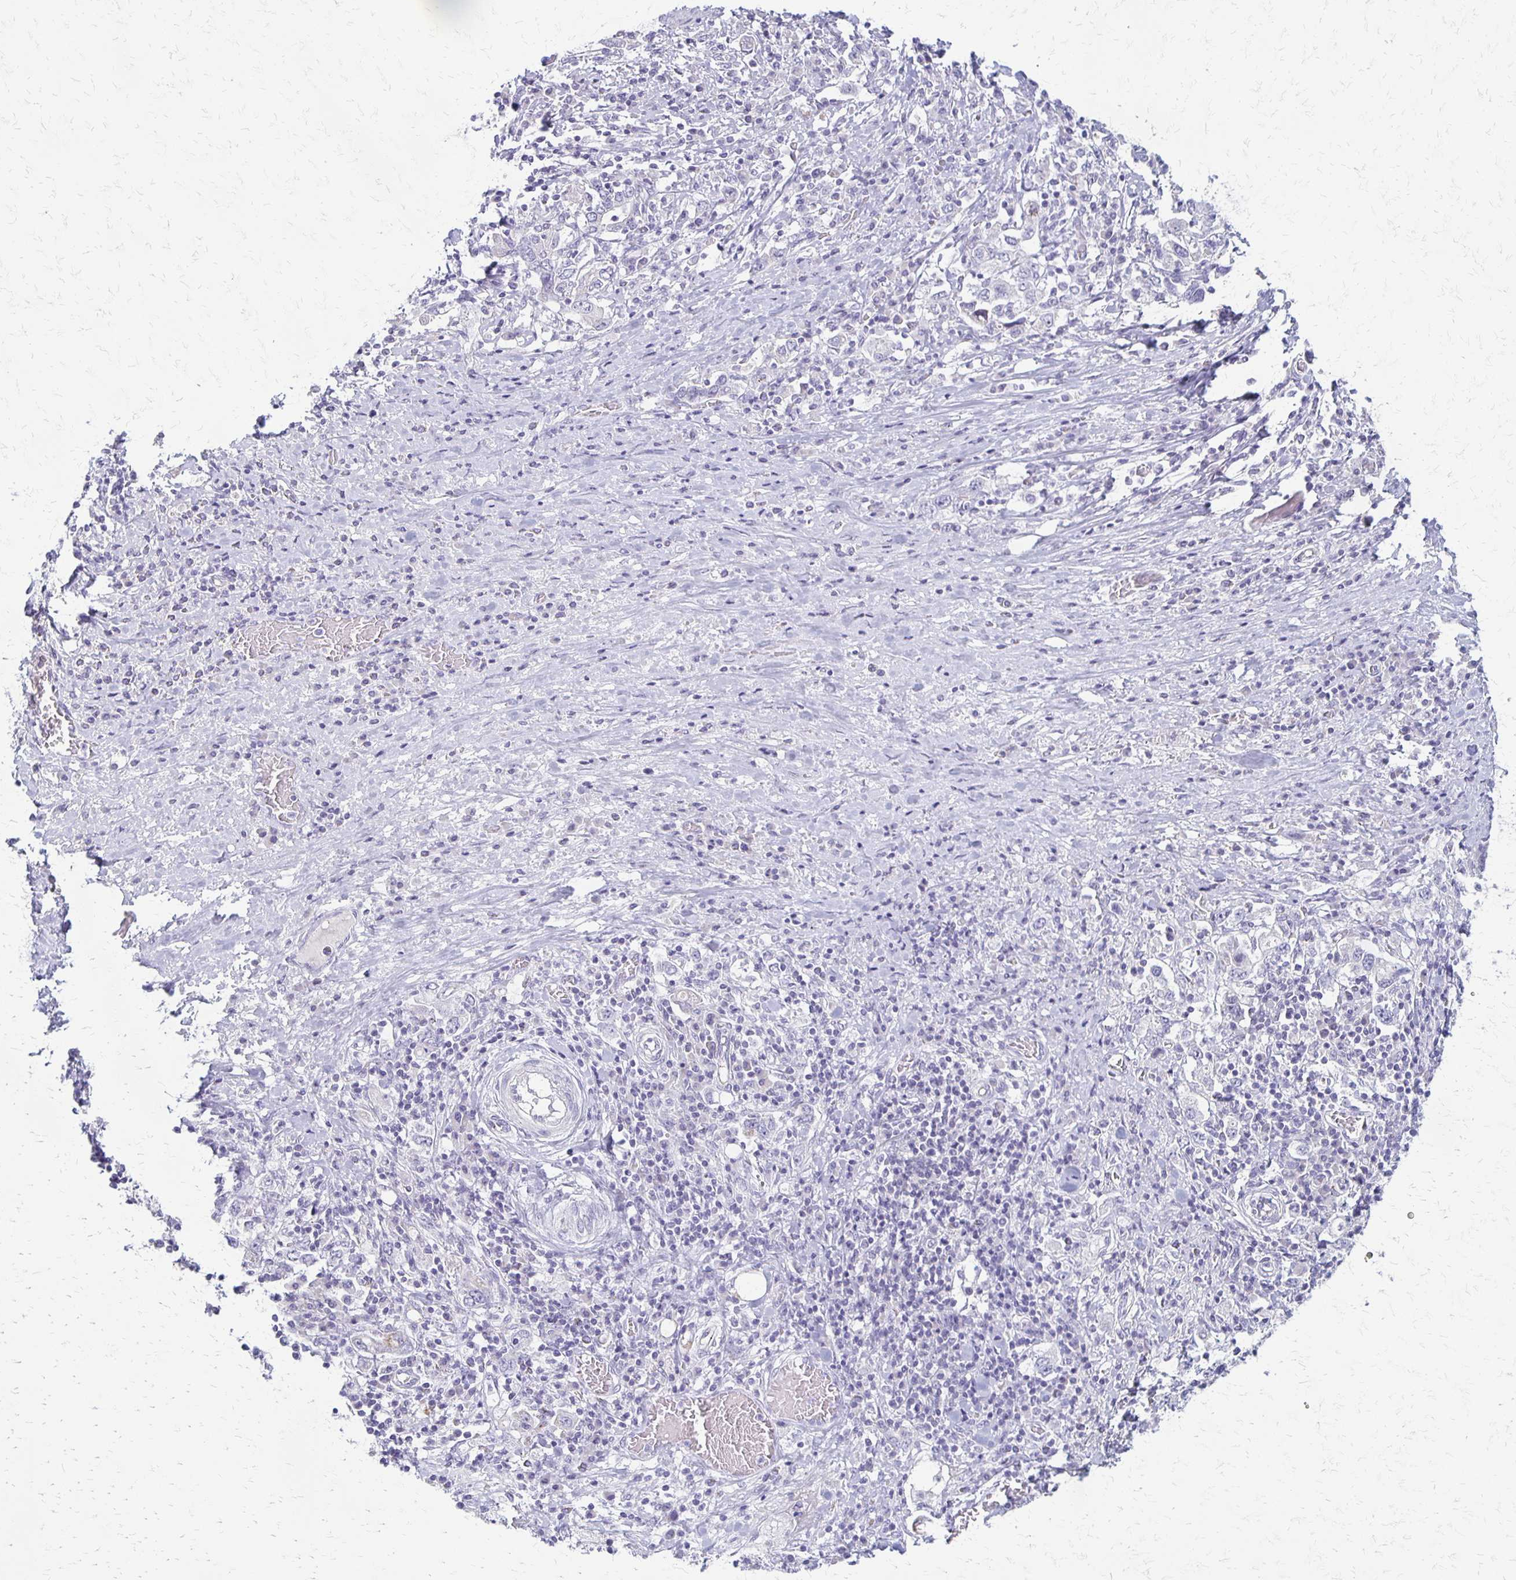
{"staining": {"intensity": "negative", "quantity": "none", "location": "none"}, "tissue": "stomach cancer", "cell_type": "Tumor cells", "image_type": "cancer", "snomed": [{"axis": "morphology", "description": "Adenocarcinoma, NOS"}, {"axis": "topography", "description": "Stomach, upper"}, {"axis": "topography", "description": "Stomach"}], "caption": "DAB immunohistochemical staining of adenocarcinoma (stomach) reveals no significant staining in tumor cells.", "gene": "RHOC", "patient": {"sex": "male", "age": 62}}